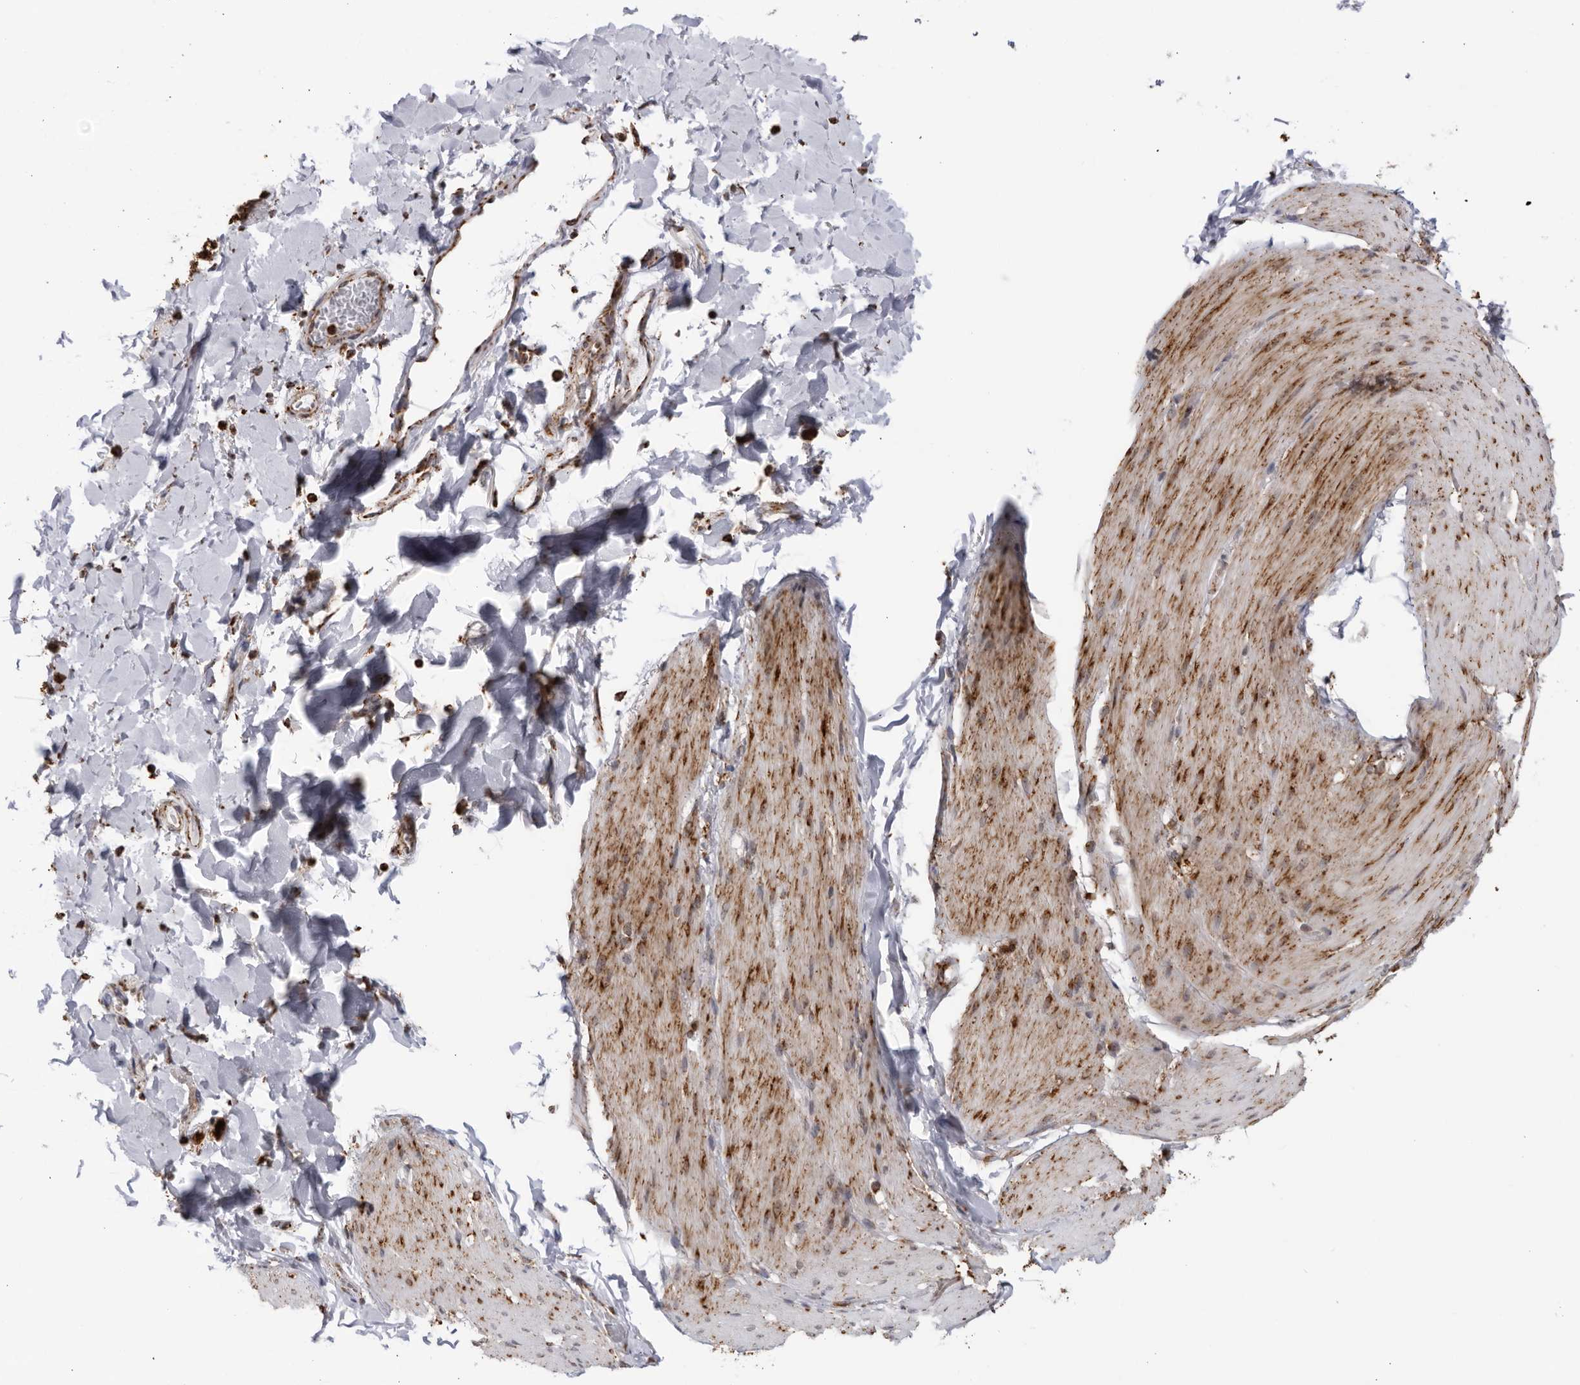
{"staining": {"intensity": "moderate", "quantity": "25%-75%", "location": "cytoplasmic/membranous"}, "tissue": "smooth muscle", "cell_type": "Smooth muscle cells", "image_type": "normal", "snomed": [{"axis": "morphology", "description": "Normal tissue, NOS"}, {"axis": "topography", "description": "Smooth muscle"}, {"axis": "topography", "description": "Small intestine"}], "caption": "Protein expression analysis of benign human smooth muscle reveals moderate cytoplasmic/membranous expression in approximately 25%-75% of smooth muscle cells.", "gene": "RBM34", "patient": {"sex": "female", "age": 84}}